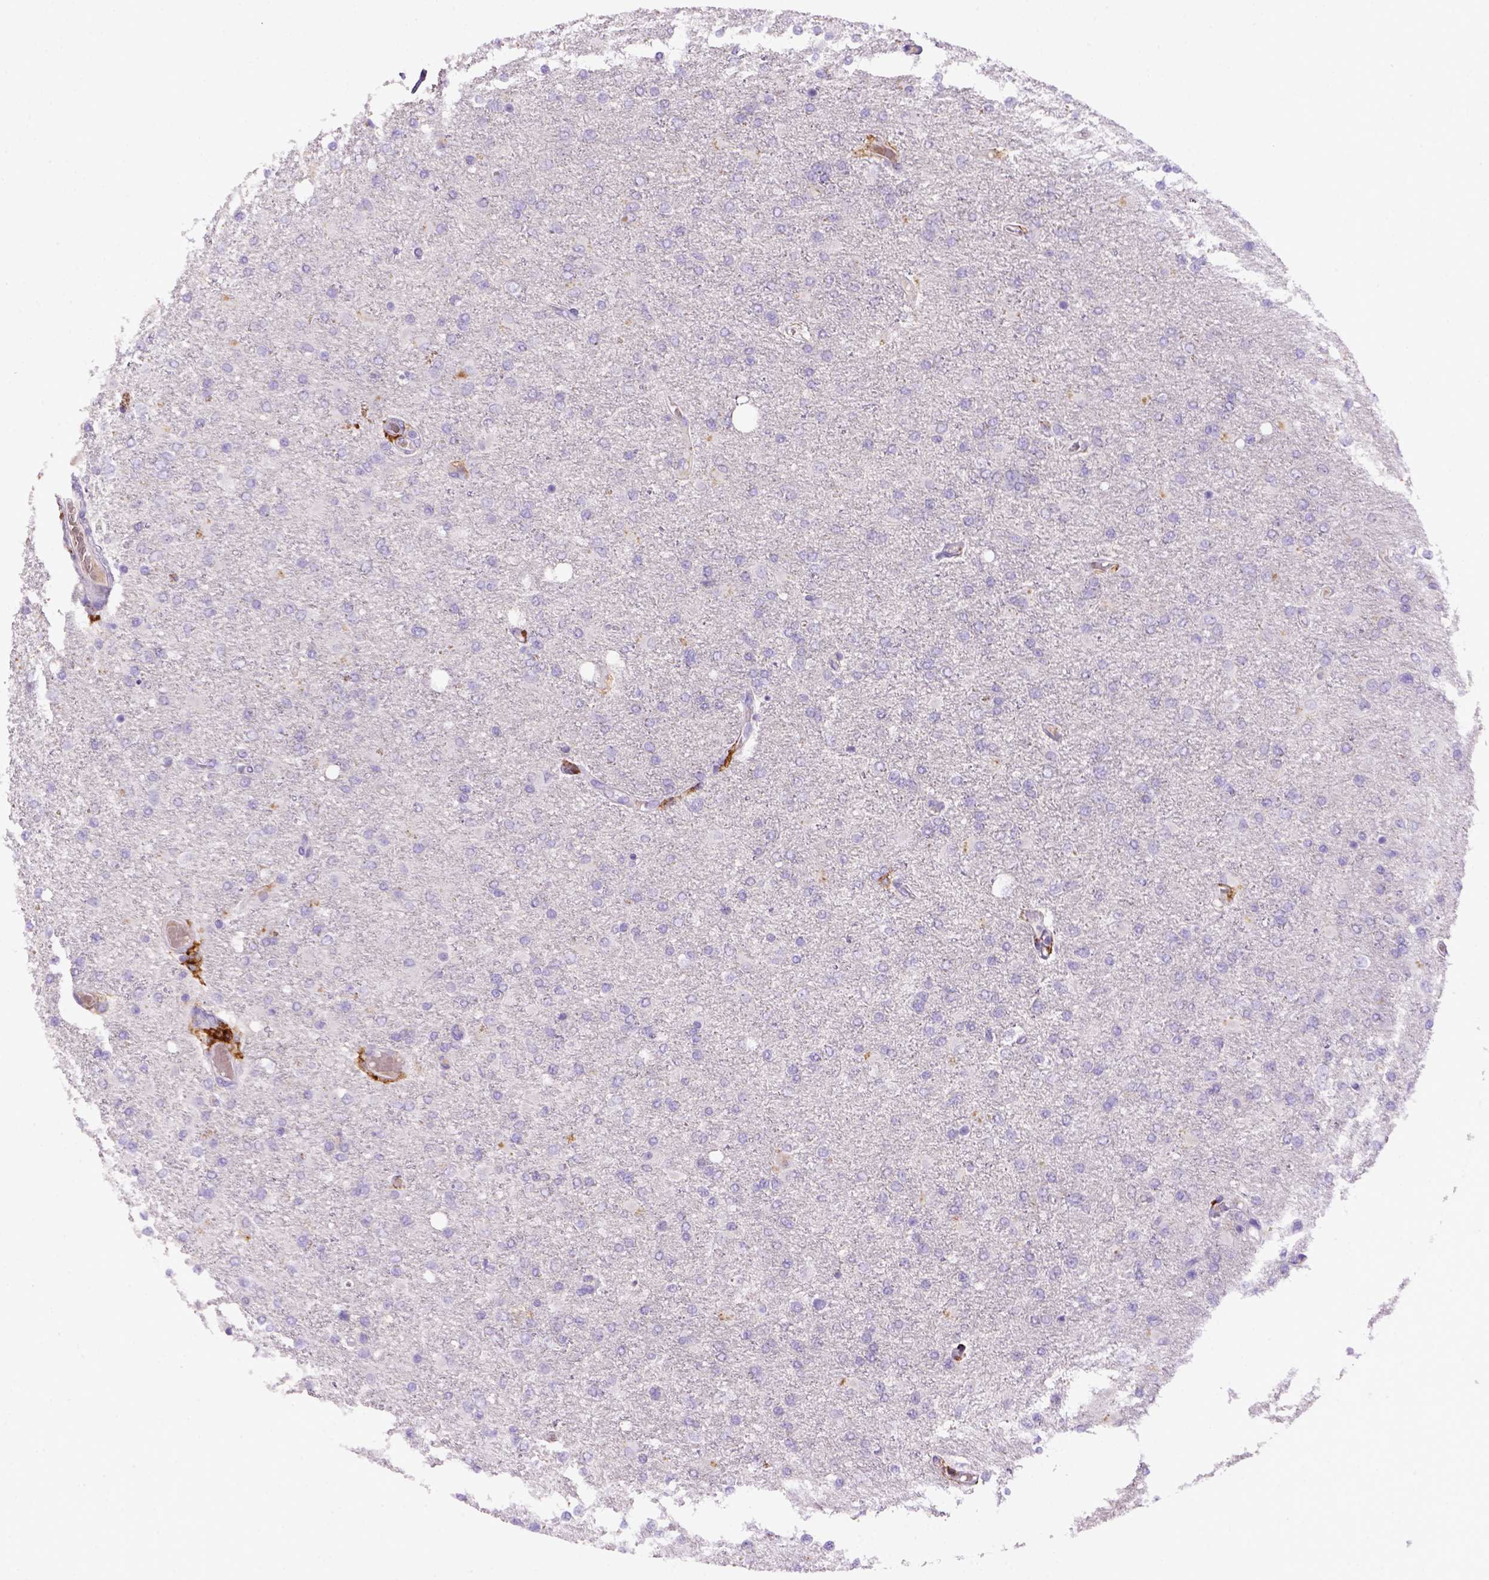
{"staining": {"intensity": "negative", "quantity": "none", "location": "none"}, "tissue": "glioma", "cell_type": "Tumor cells", "image_type": "cancer", "snomed": [{"axis": "morphology", "description": "Glioma, malignant, High grade"}, {"axis": "topography", "description": "Cerebral cortex"}], "caption": "Immunohistochemistry (IHC) of human malignant high-grade glioma displays no staining in tumor cells. The staining is performed using DAB brown chromogen with nuclei counter-stained in using hematoxylin.", "gene": "CD14", "patient": {"sex": "male", "age": 70}}